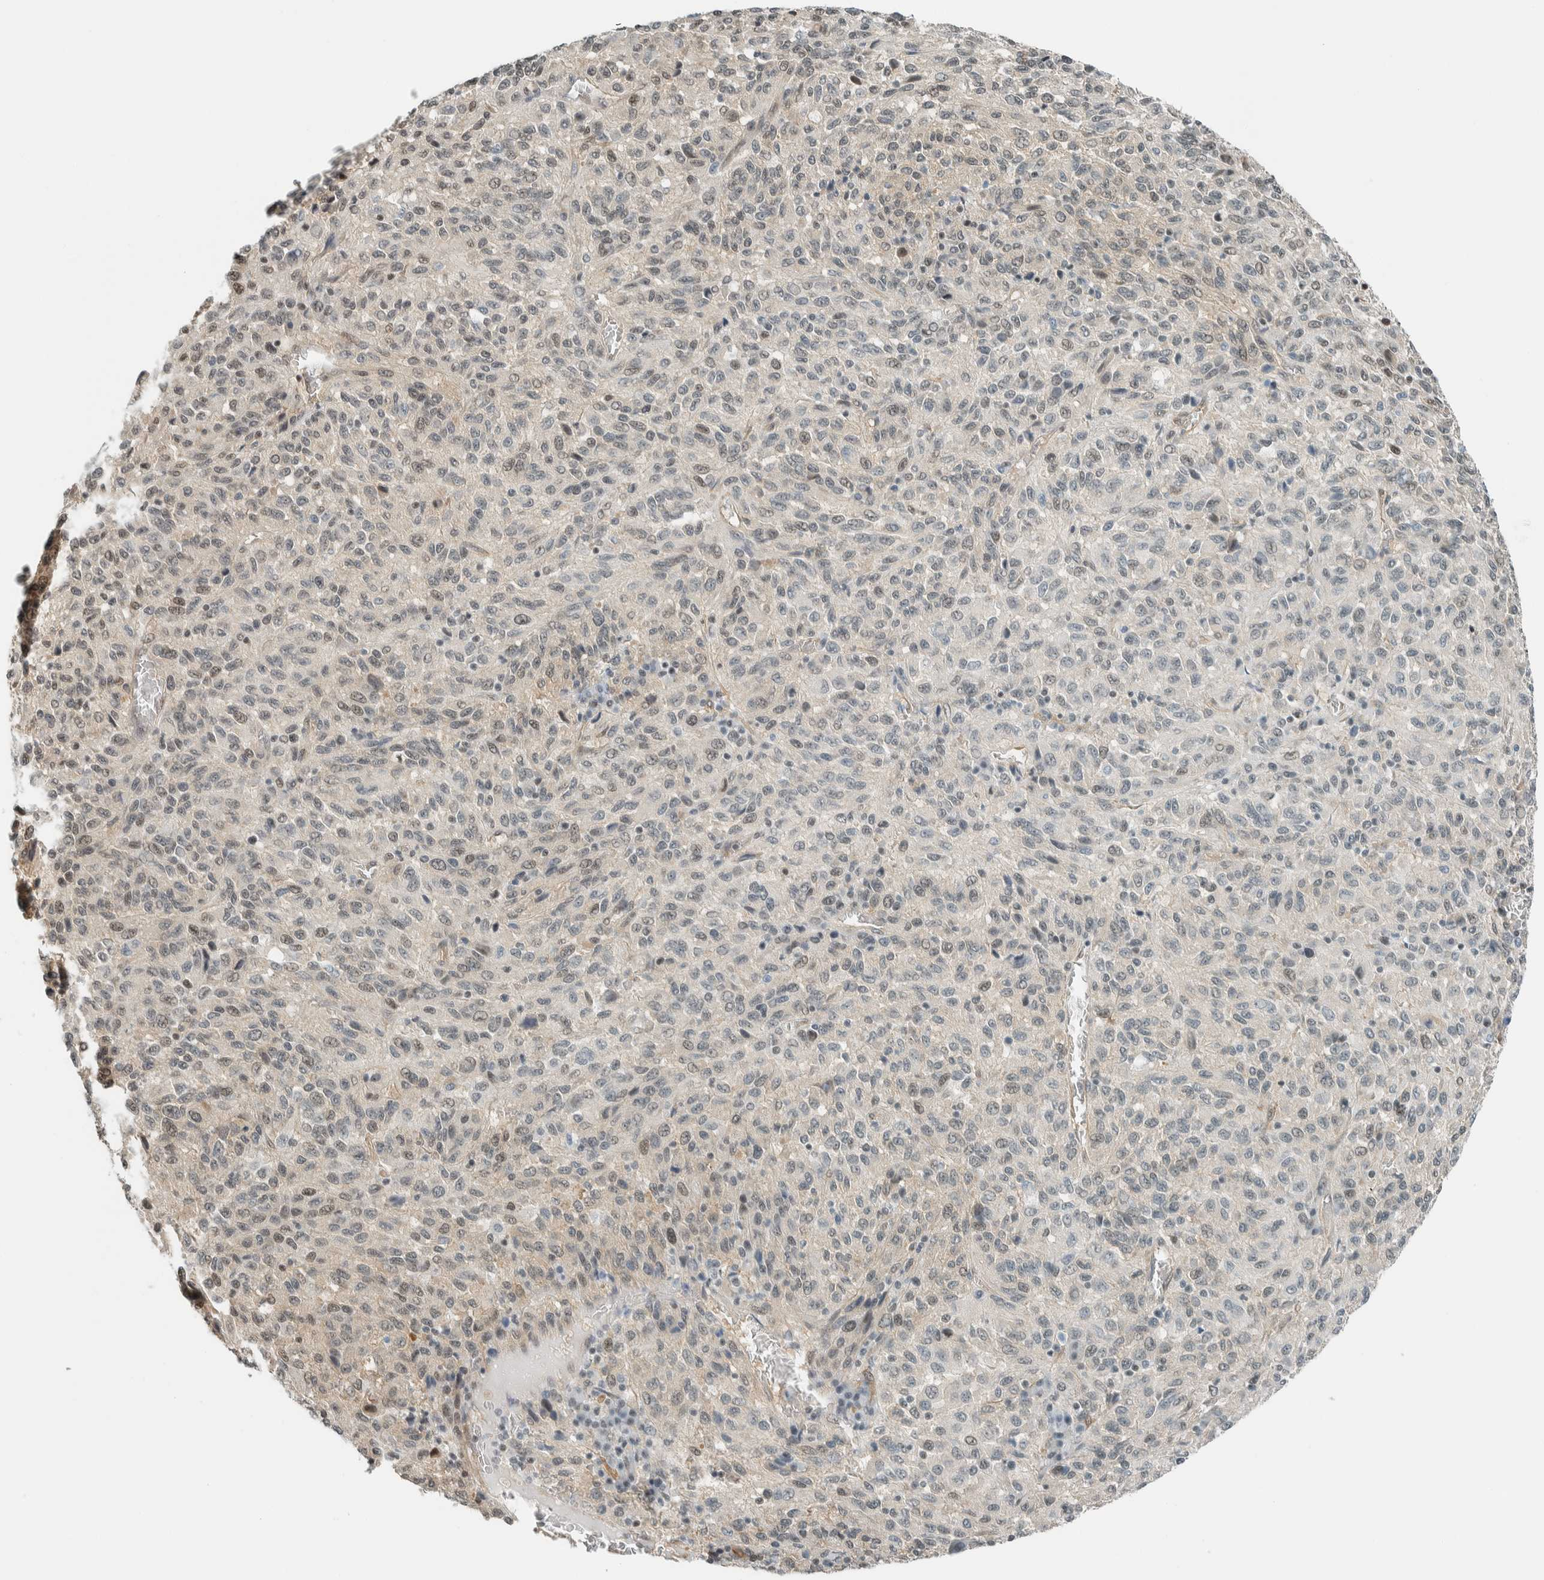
{"staining": {"intensity": "weak", "quantity": "25%-75%", "location": "nuclear"}, "tissue": "melanoma", "cell_type": "Tumor cells", "image_type": "cancer", "snomed": [{"axis": "morphology", "description": "Malignant melanoma, Metastatic site"}, {"axis": "topography", "description": "Lung"}], "caption": "Brown immunohistochemical staining in melanoma shows weak nuclear expression in about 25%-75% of tumor cells.", "gene": "NIBAN2", "patient": {"sex": "male", "age": 64}}